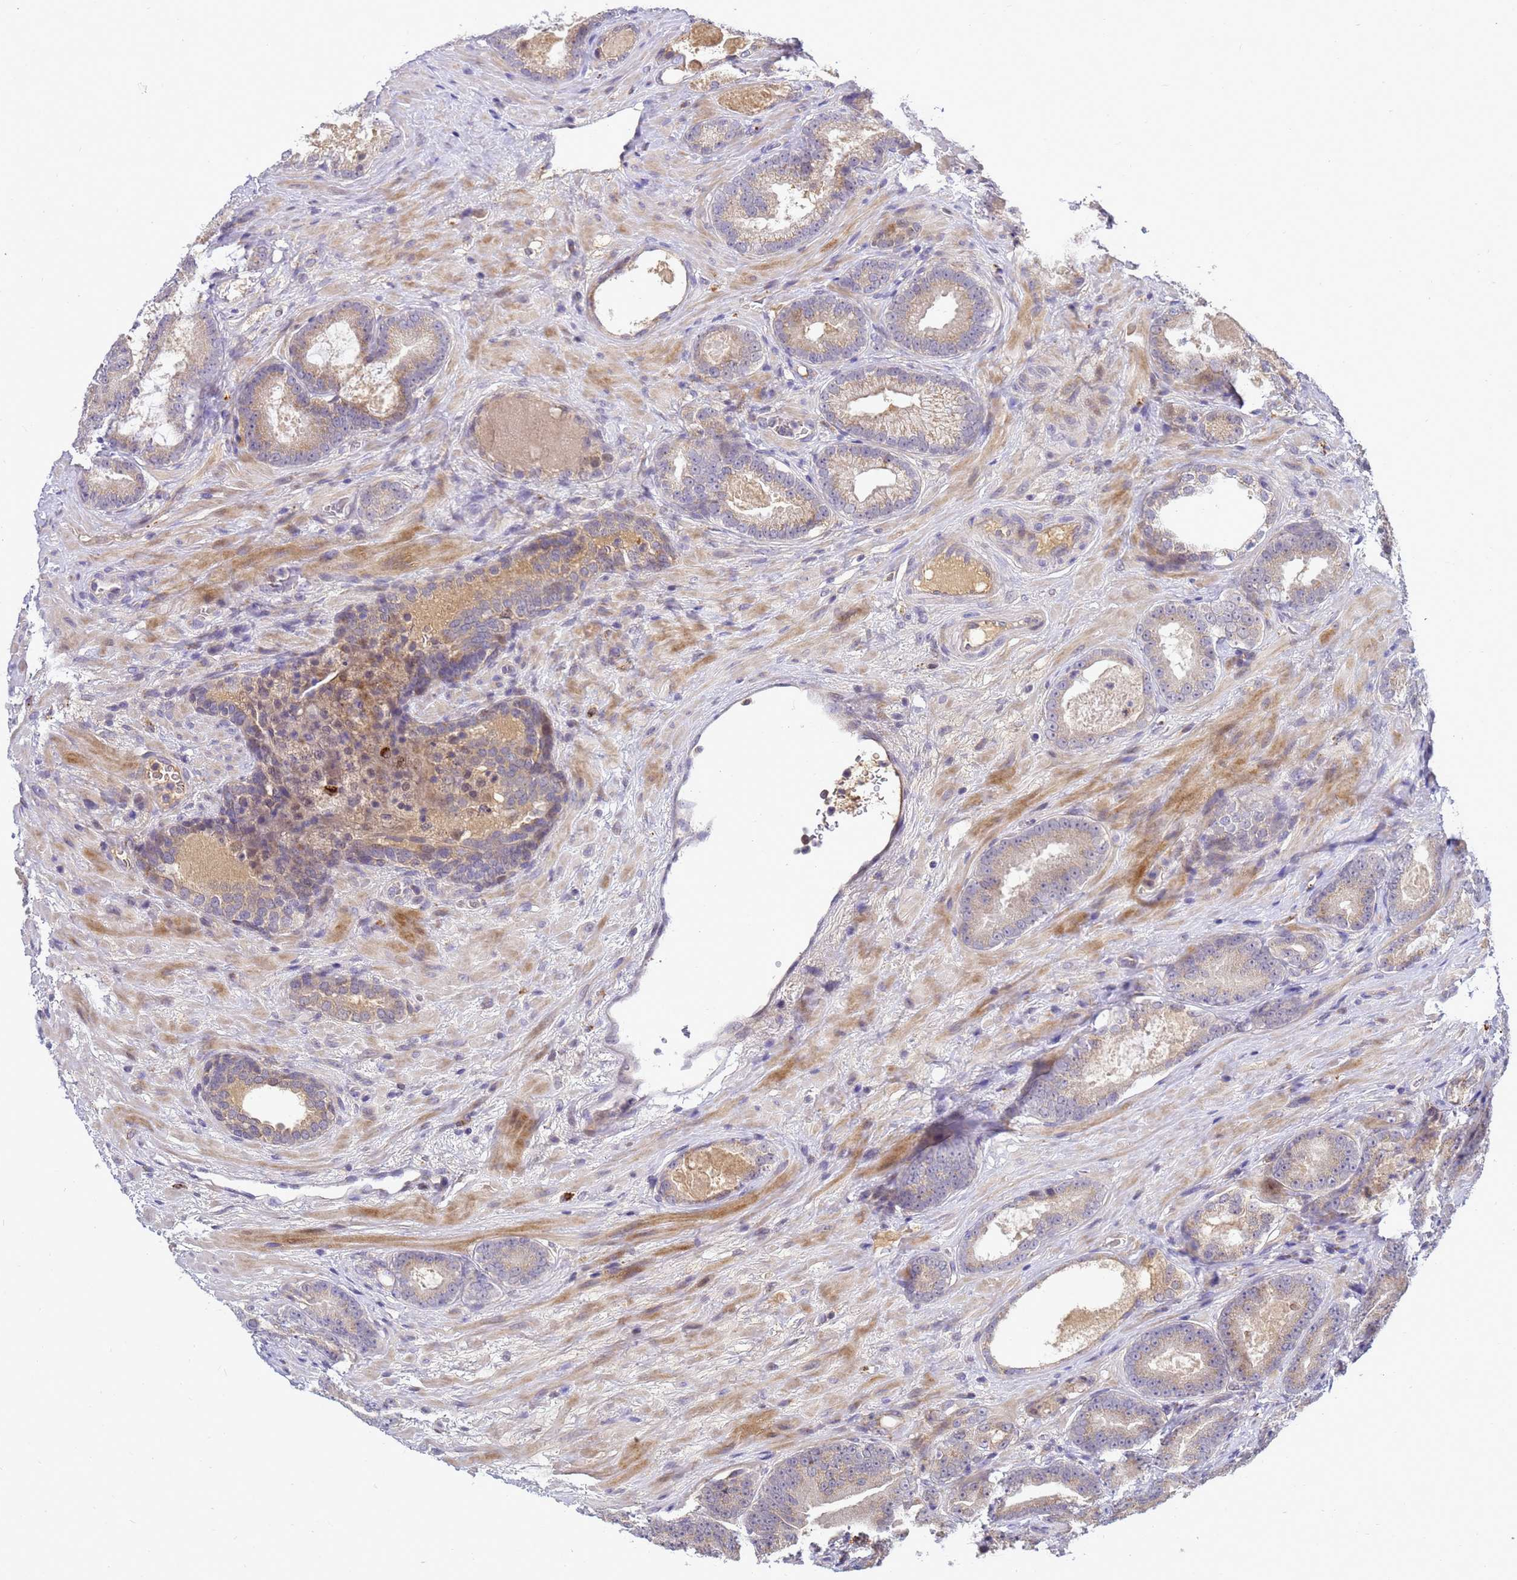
{"staining": {"intensity": "weak", "quantity": "<25%", "location": "cytoplasmic/membranous"}, "tissue": "prostate cancer", "cell_type": "Tumor cells", "image_type": "cancer", "snomed": [{"axis": "morphology", "description": "Adenocarcinoma, High grade"}, {"axis": "topography", "description": "Prostate"}], "caption": "An immunohistochemistry histopathology image of prostate cancer (high-grade adenocarcinoma) is shown. There is no staining in tumor cells of prostate cancer (high-grade adenocarcinoma).", "gene": "TMEM74B", "patient": {"sex": "male", "age": 66}}